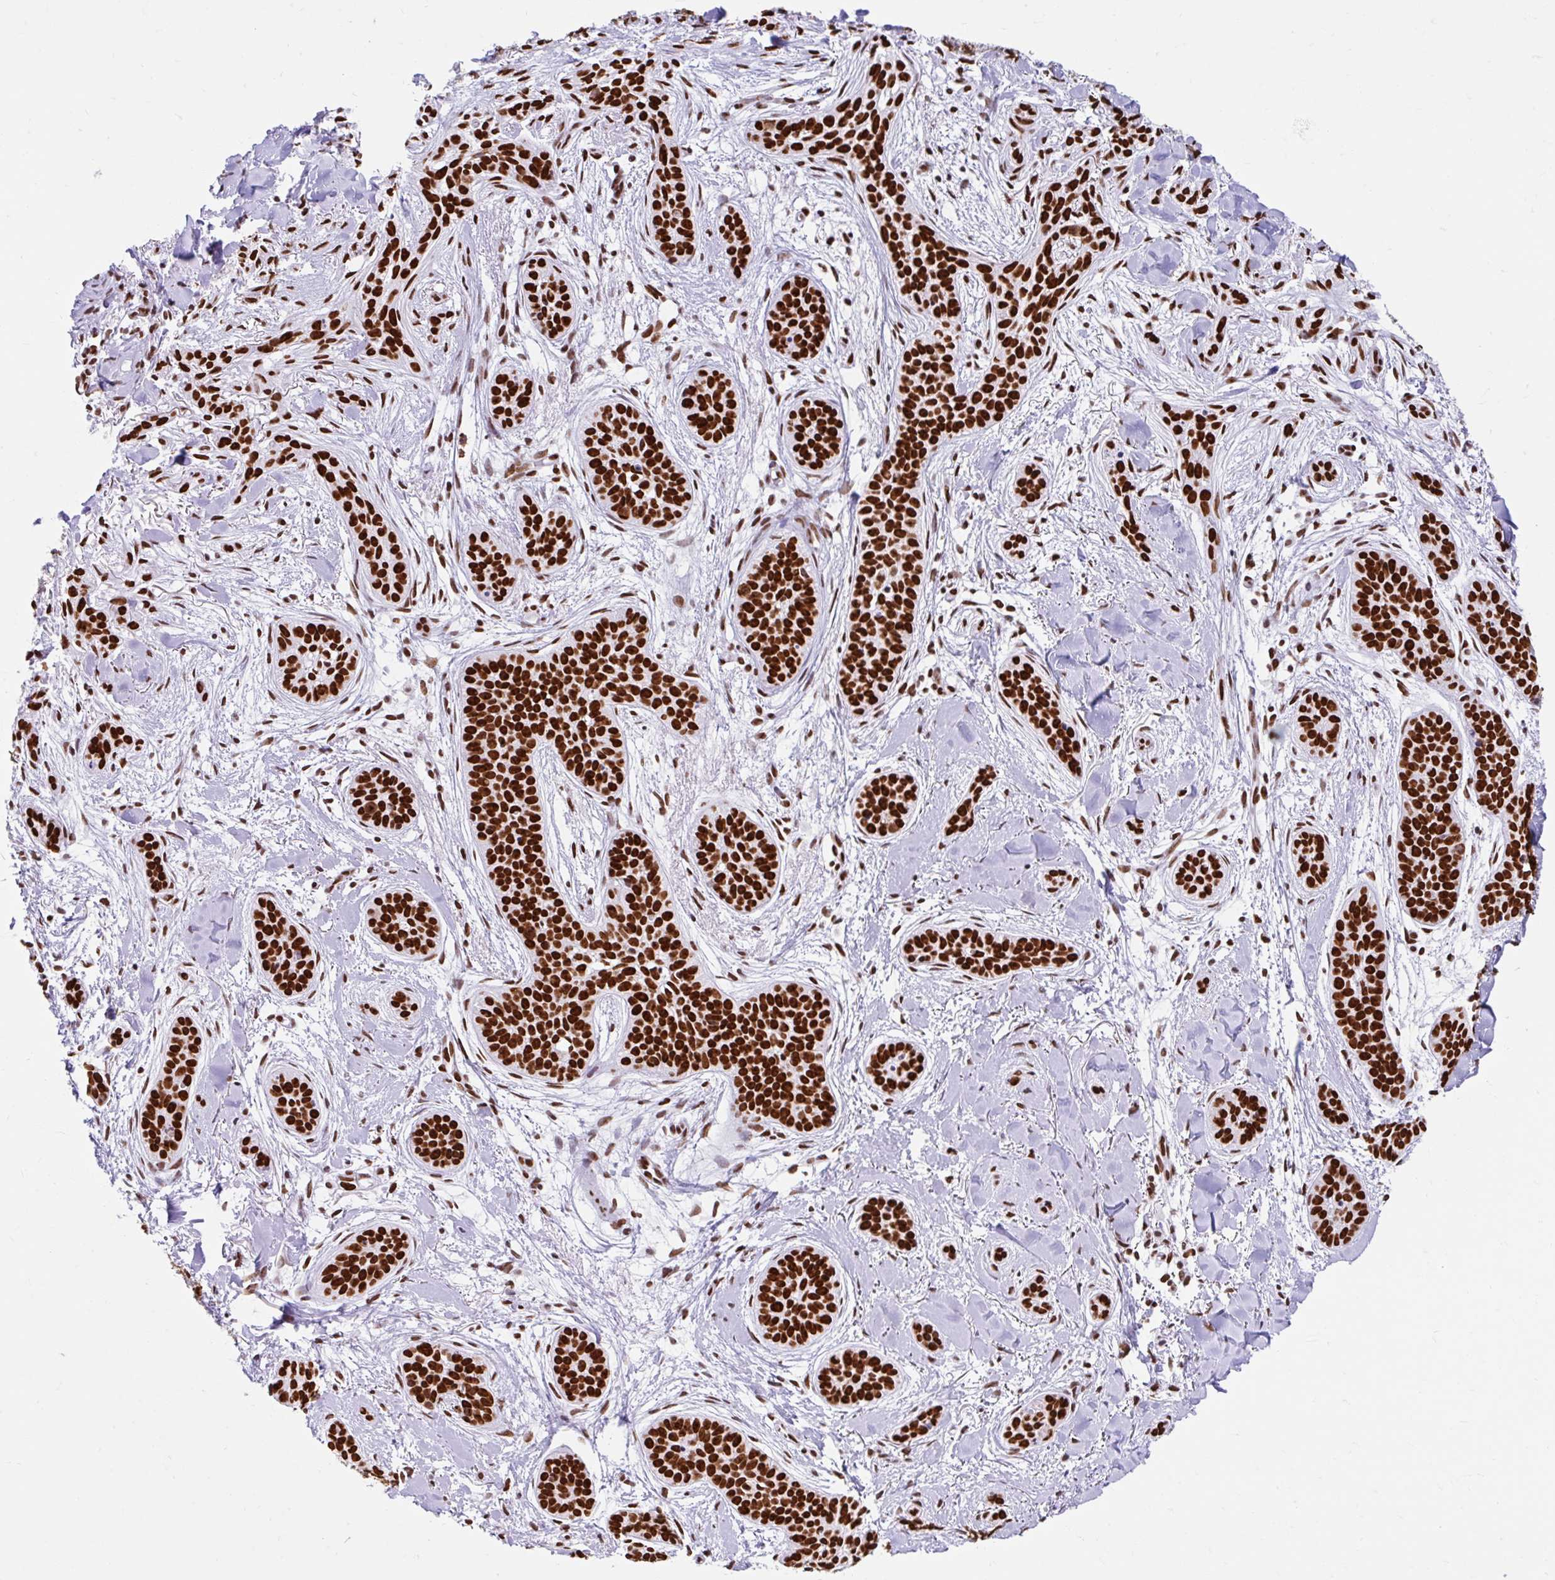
{"staining": {"intensity": "strong", "quantity": ">75%", "location": "nuclear"}, "tissue": "skin cancer", "cell_type": "Tumor cells", "image_type": "cancer", "snomed": [{"axis": "morphology", "description": "Basal cell carcinoma"}, {"axis": "topography", "description": "Skin"}], "caption": "High-power microscopy captured an immunohistochemistry (IHC) micrograph of skin cancer (basal cell carcinoma), revealing strong nuclear expression in approximately >75% of tumor cells. The protein is stained brown, and the nuclei are stained in blue (DAB (3,3'-diaminobenzidine) IHC with brightfield microscopy, high magnification).", "gene": "KHDRBS1", "patient": {"sex": "male", "age": 52}}